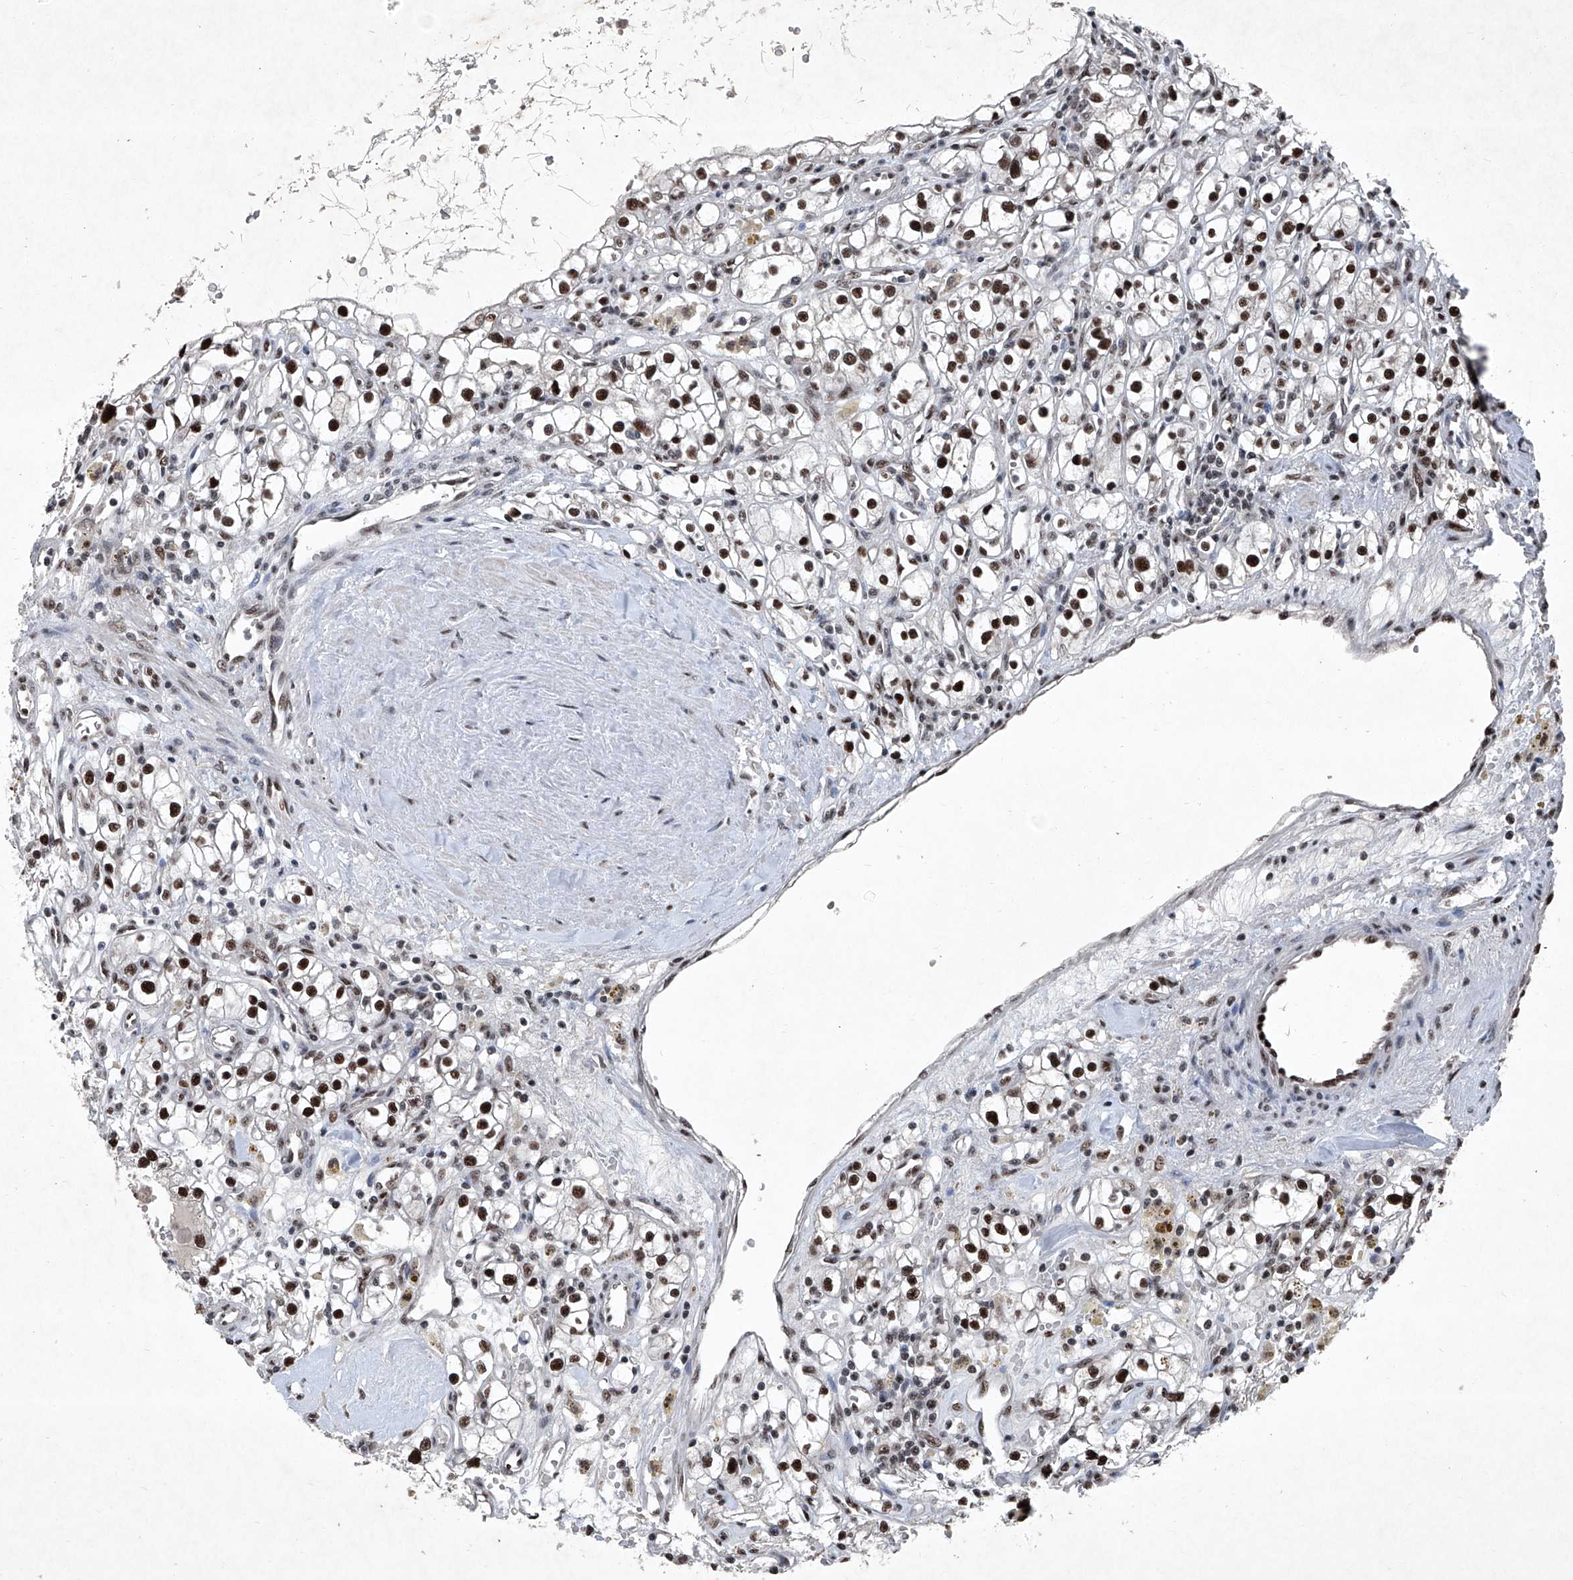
{"staining": {"intensity": "strong", "quantity": ">75%", "location": "nuclear"}, "tissue": "renal cancer", "cell_type": "Tumor cells", "image_type": "cancer", "snomed": [{"axis": "morphology", "description": "Adenocarcinoma, NOS"}, {"axis": "topography", "description": "Kidney"}], "caption": "Adenocarcinoma (renal) tissue exhibits strong nuclear positivity in about >75% of tumor cells, visualized by immunohistochemistry.", "gene": "DDX39B", "patient": {"sex": "male", "age": 56}}